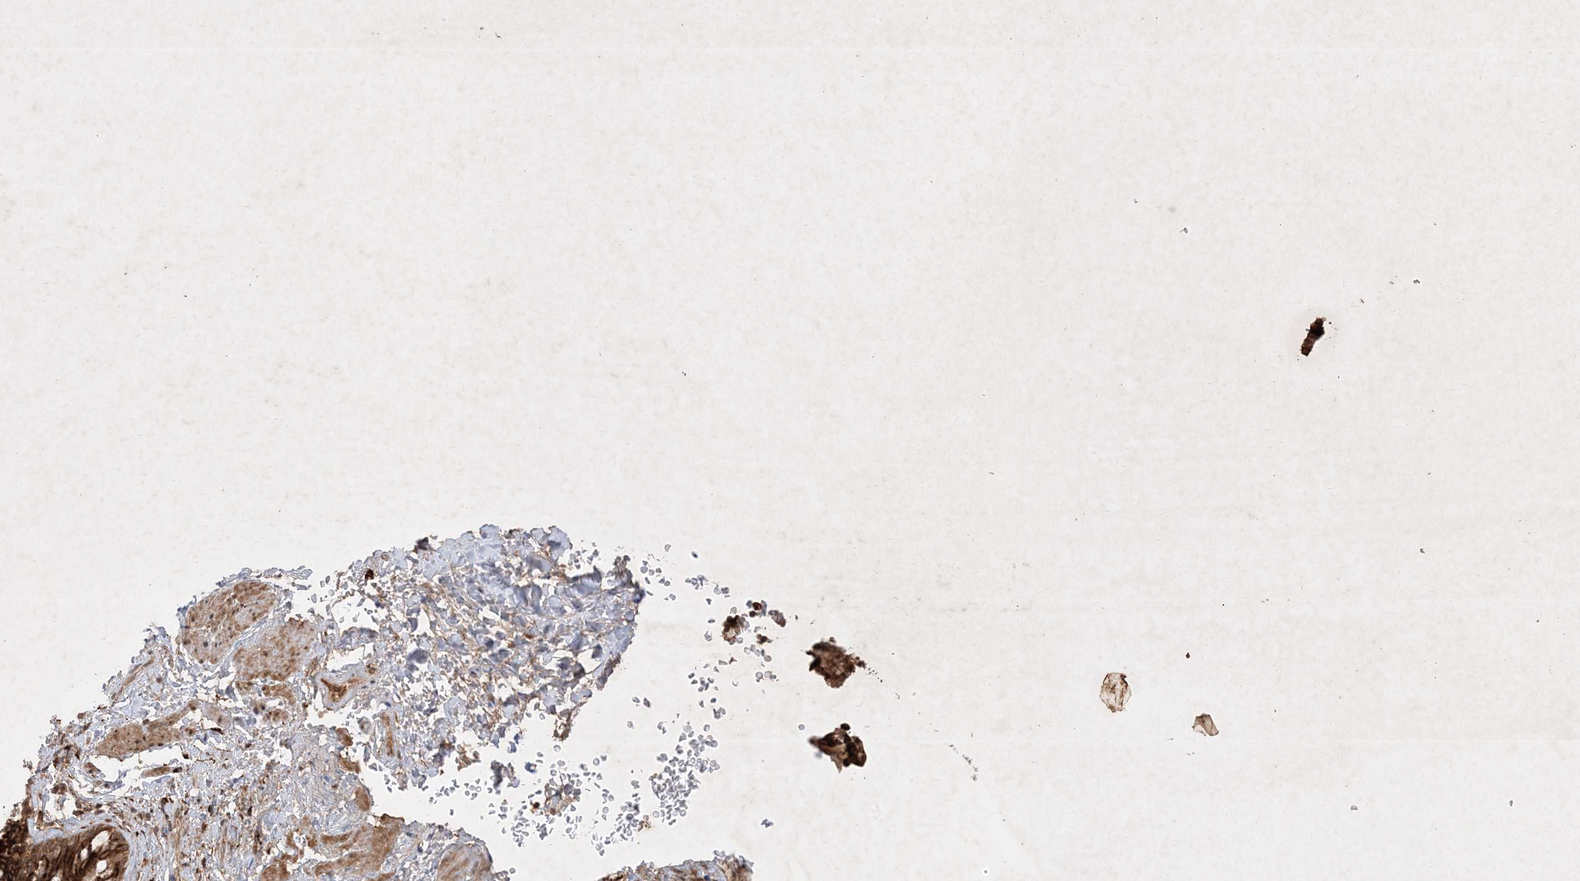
{"staining": {"intensity": "strong", "quantity": ">75%", "location": "cytoplasmic/membranous"}, "tissue": "bronchus", "cell_type": "Respiratory epithelial cells", "image_type": "normal", "snomed": [{"axis": "morphology", "description": "Normal tissue, NOS"}, {"axis": "topography", "description": "Cartilage tissue"}, {"axis": "topography", "description": "Bronchus"}], "caption": "Bronchus stained with a brown dye shows strong cytoplasmic/membranous positive expression in approximately >75% of respiratory epithelial cells.", "gene": "PTK6", "patient": {"sex": "female", "age": 36}}